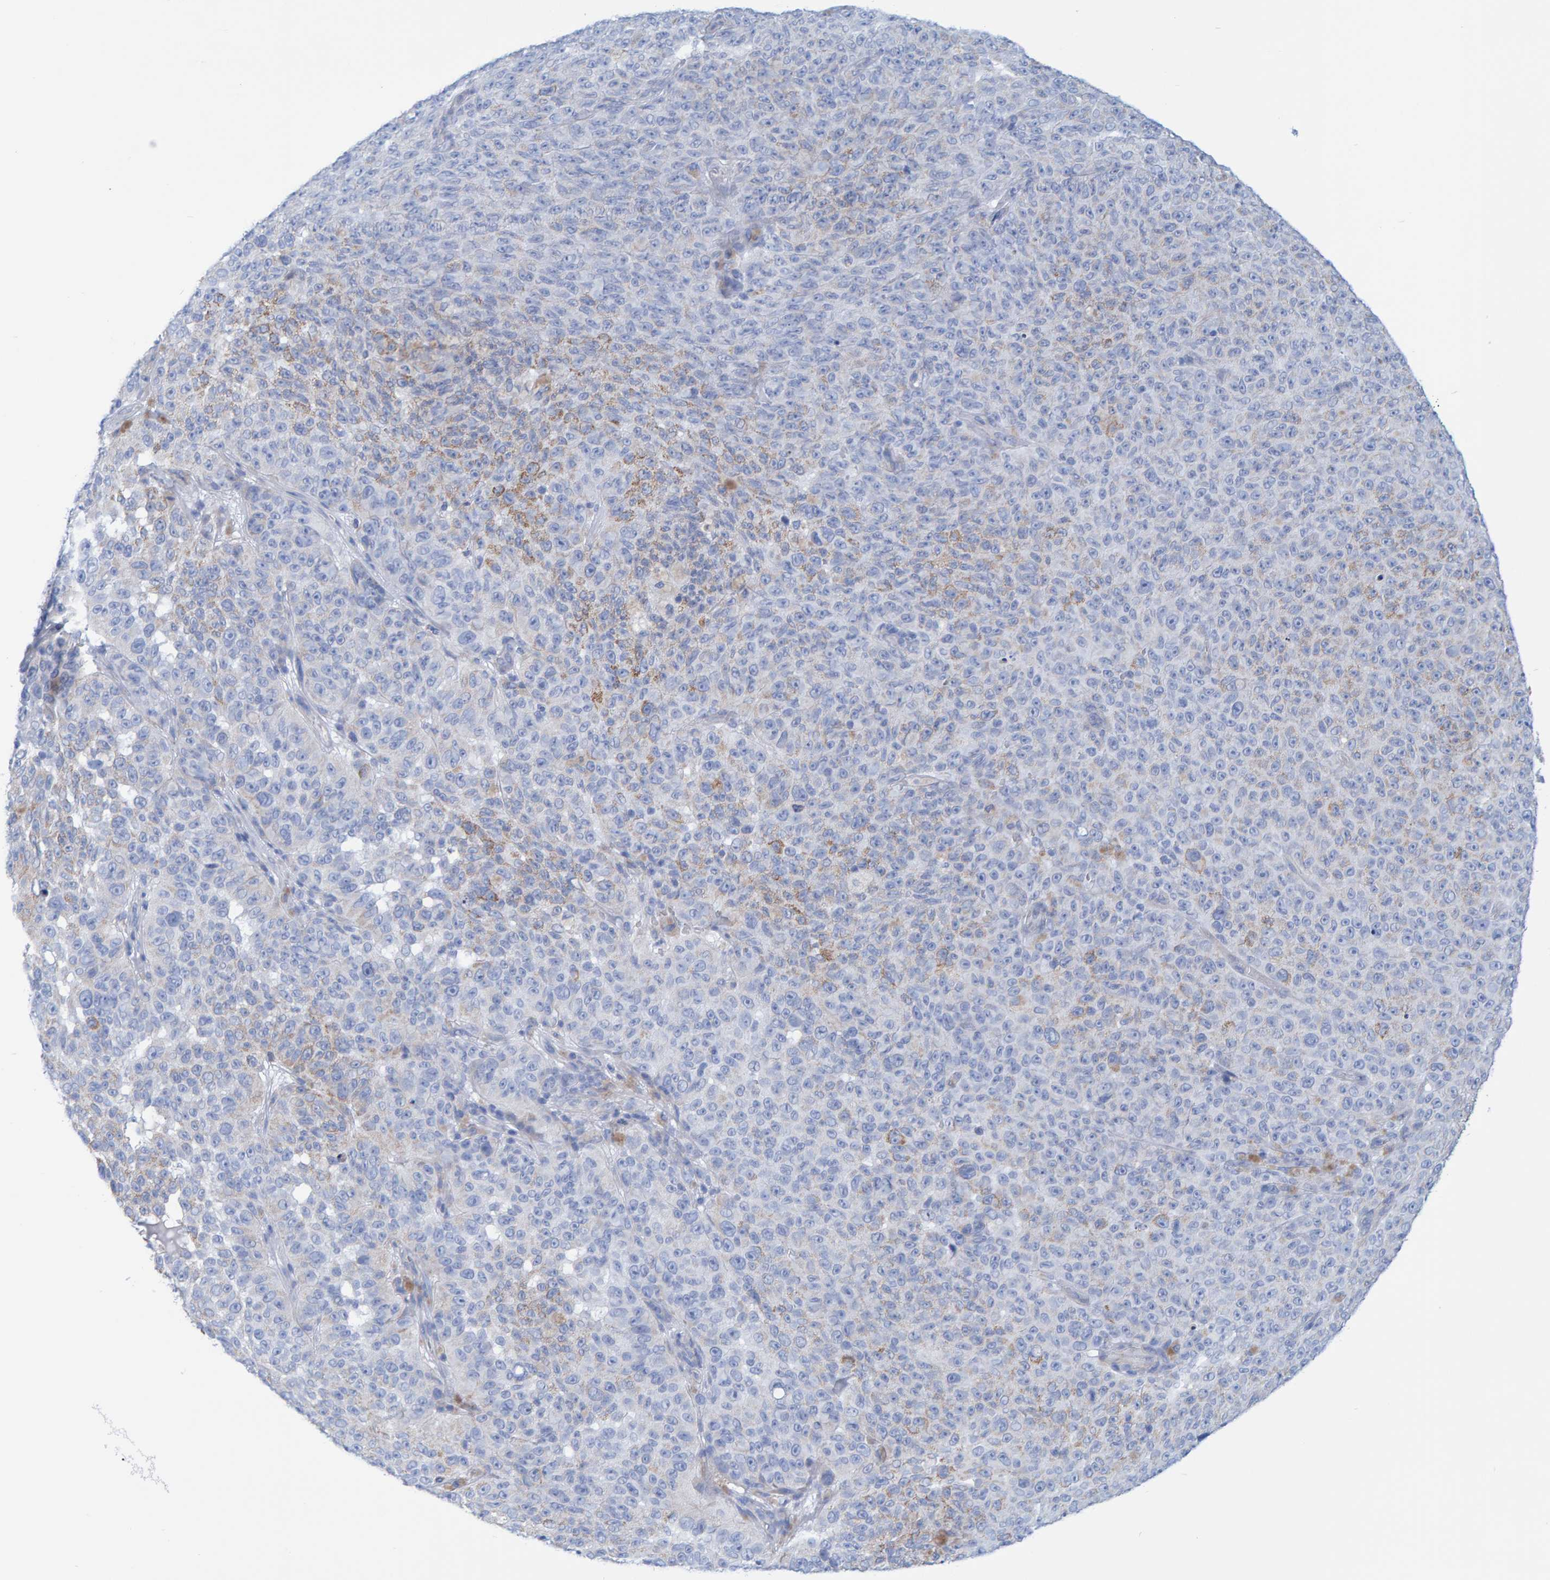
{"staining": {"intensity": "negative", "quantity": "none", "location": "none"}, "tissue": "melanoma", "cell_type": "Tumor cells", "image_type": "cancer", "snomed": [{"axis": "morphology", "description": "Malignant melanoma, NOS"}, {"axis": "topography", "description": "Skin"}], "caption": "This is an immunohistochemistry histopathology image of melanoma. There is no expression in tumor cells.", "gene": "JAKMIP3", "patient": {"sex": "female", "age": 82}}